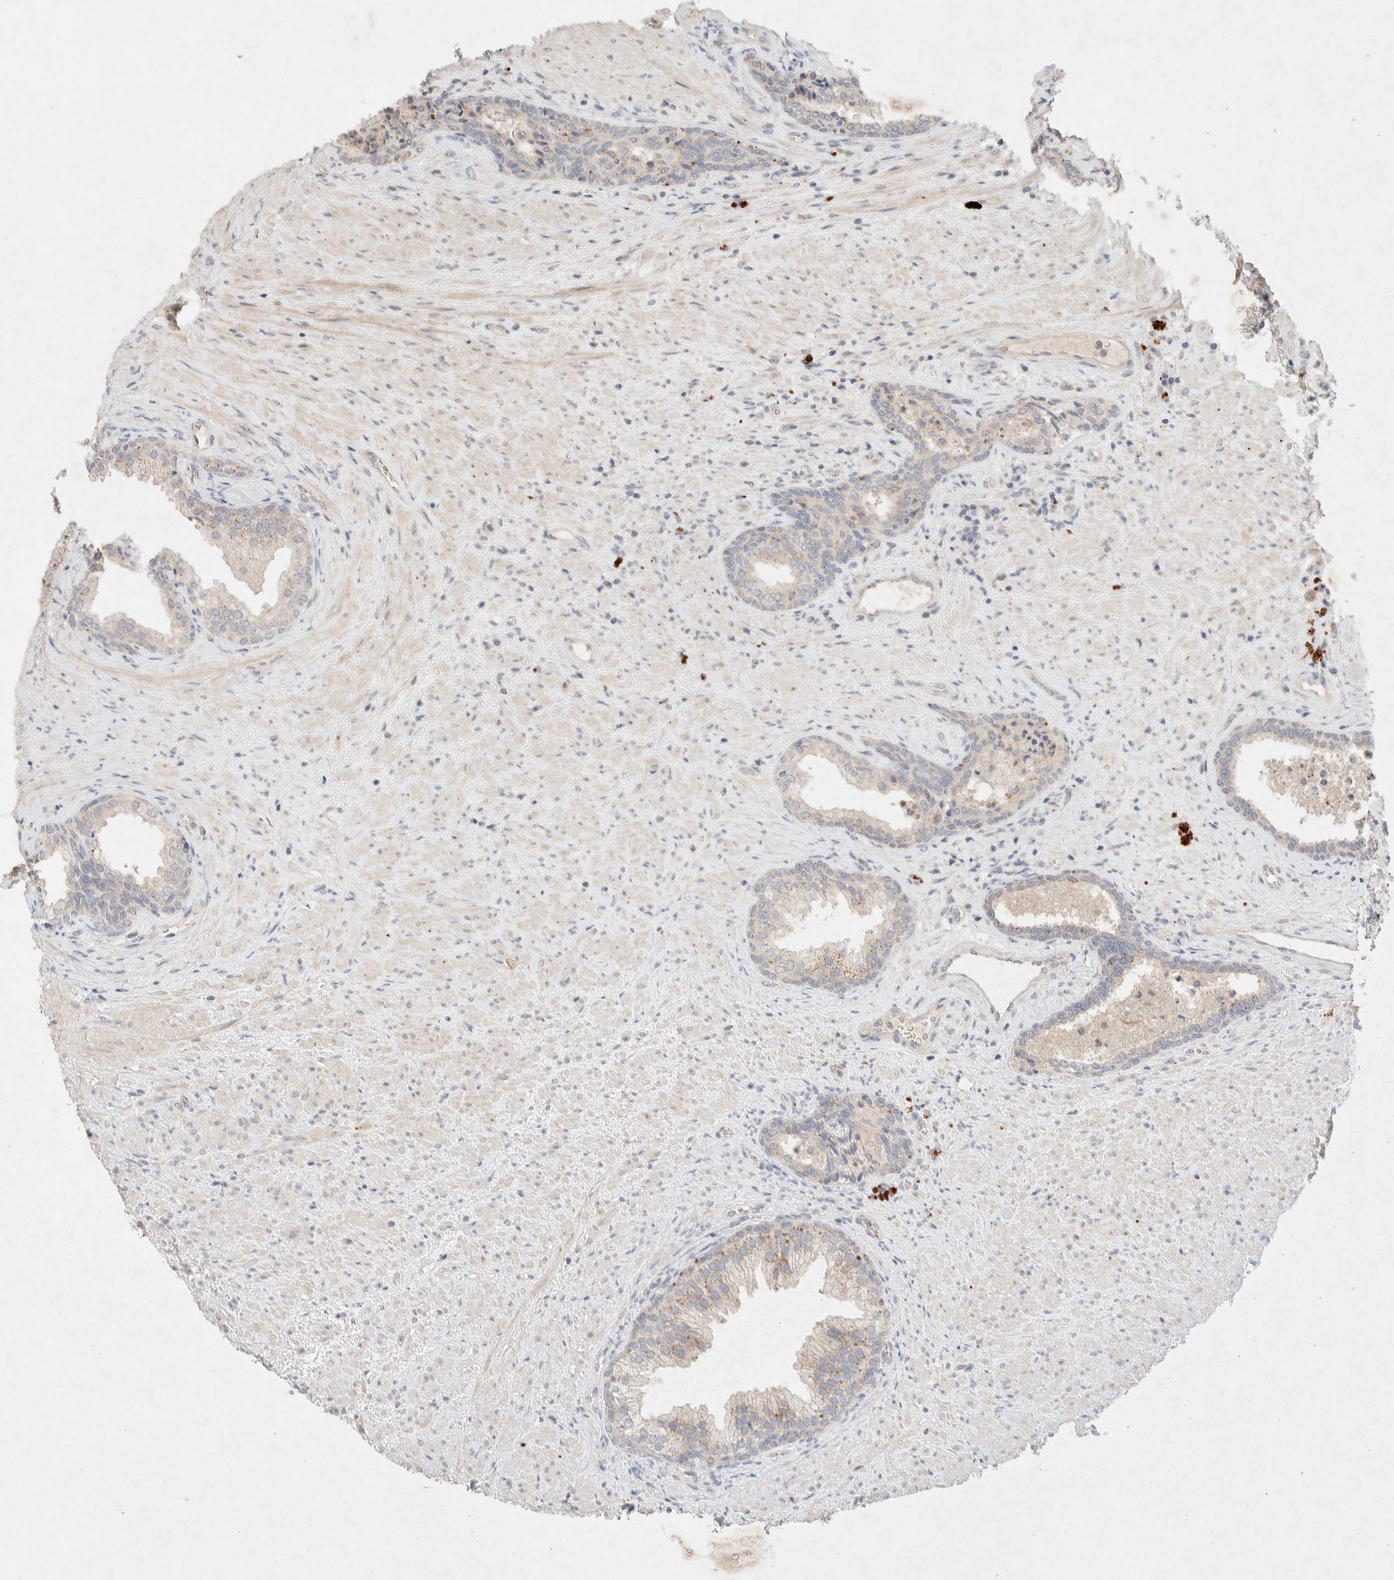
{"staining": {"intensity": "weak", "quantity": "25%-75%", "location": "cytoplasmic/membranous"}, "tissue": "prostate", "cell_type": "Glandular cells", "image_type": "normal", "snomed": [{"axis": "morphology", "description": "Normal tissue, NOS"}, {"axis": "topography", "description": "Prostate"}], "caption": "Glandular cells display low levels of weak cytoplasmic/membranous staining in about 25%-75% of cells in unremarkable prostate. (DAB (3,3'-diaminobenzidine) = brown stain, brightfield microscopy at high magnification).", "gene": "GNAI1", "patient": {"sex": "male", "age": 76}}